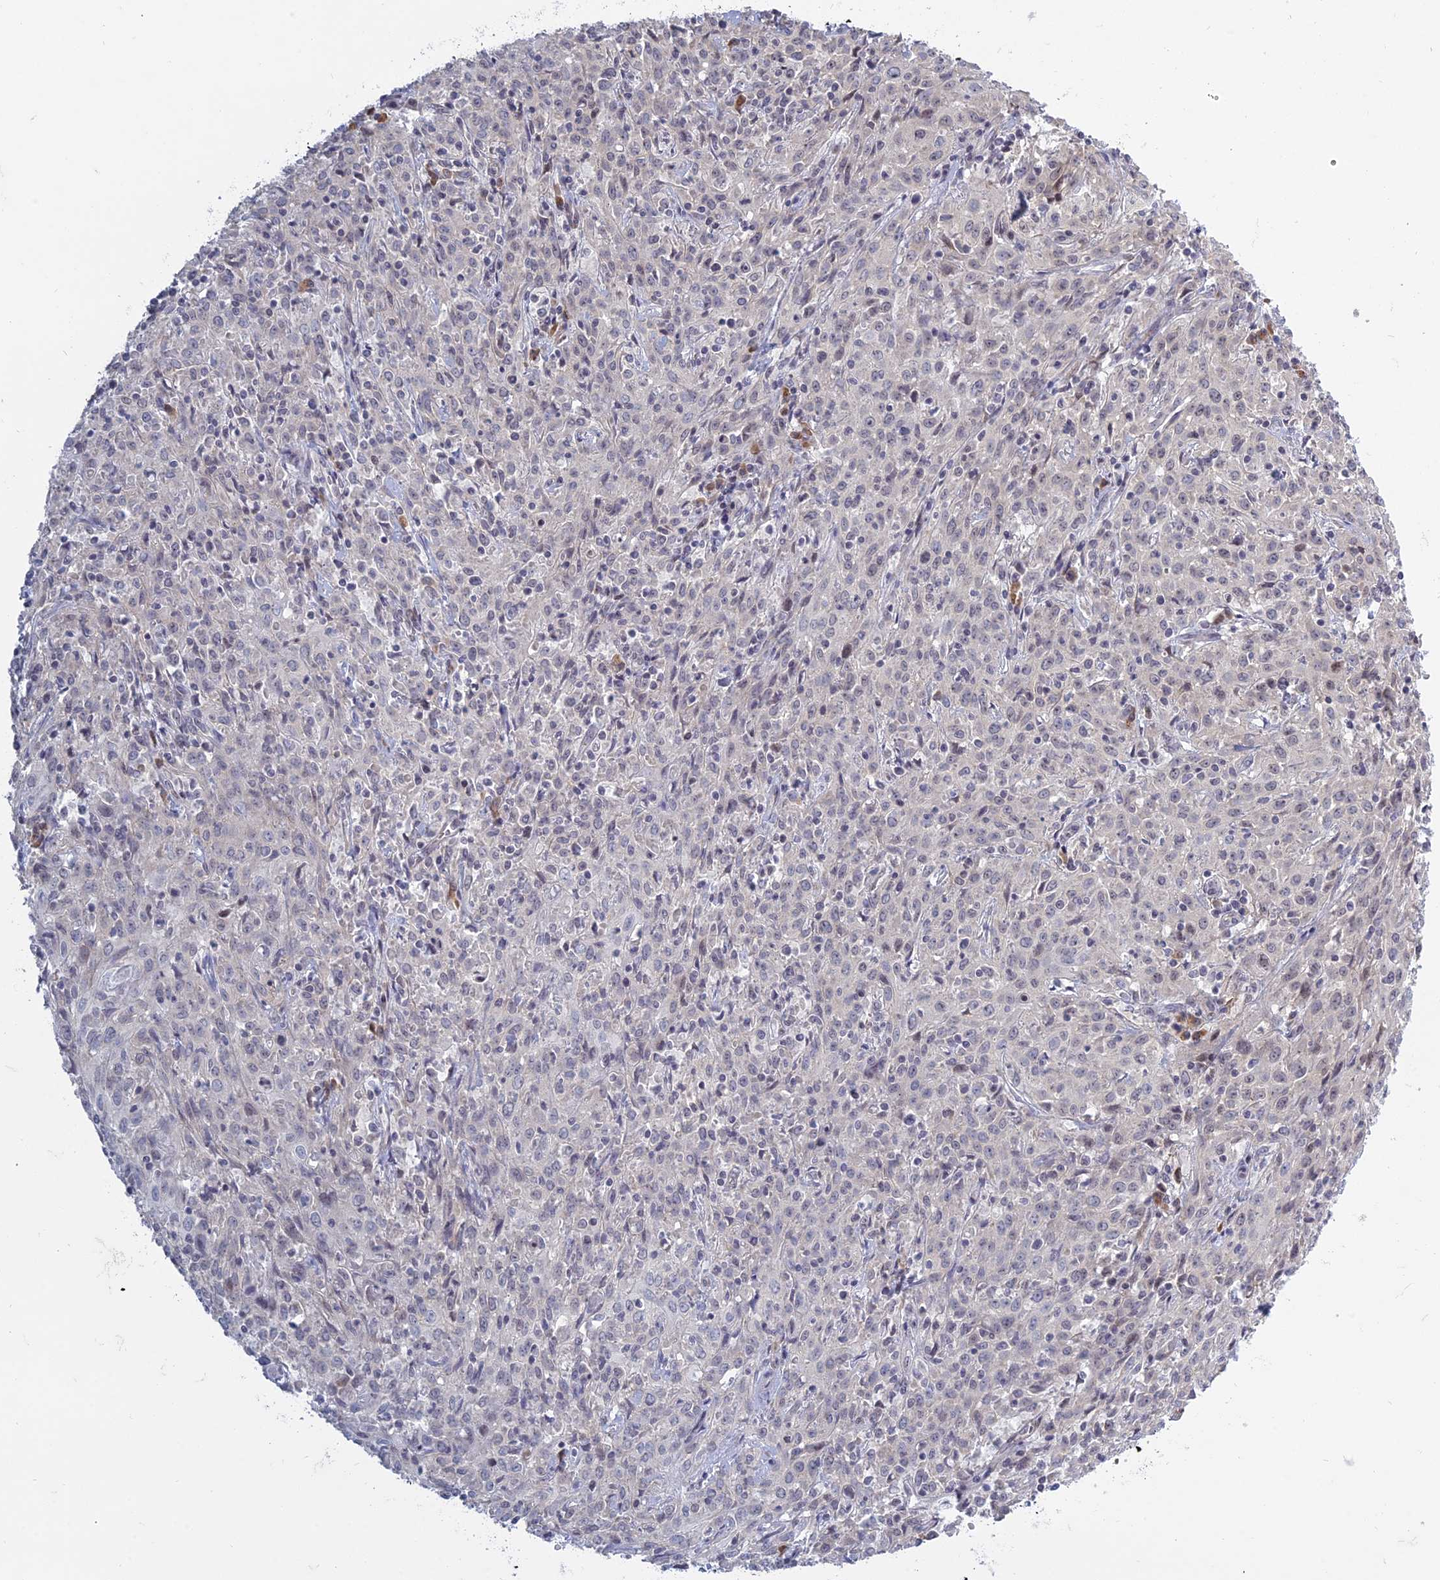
{"staining": {"intensity": "negative", "quantity": "none", "location": "none"}, "tissue": "cervical cancer", "cell_type": "Tumor cells", "image_type": "cancer", "snomed": [{"axis": "morphology", "description": "Squamous cell carcinoma, NOS"}, {"axis": "topography", "description": "Cervix"}], "caption": "An image of cervical cancer (squamous cell carcinoma) stained for a protein demonstrates no brown staining in tumor cells.", "gene": "RPS19BP1", "patient": {"sex": "female", "age": 57}}